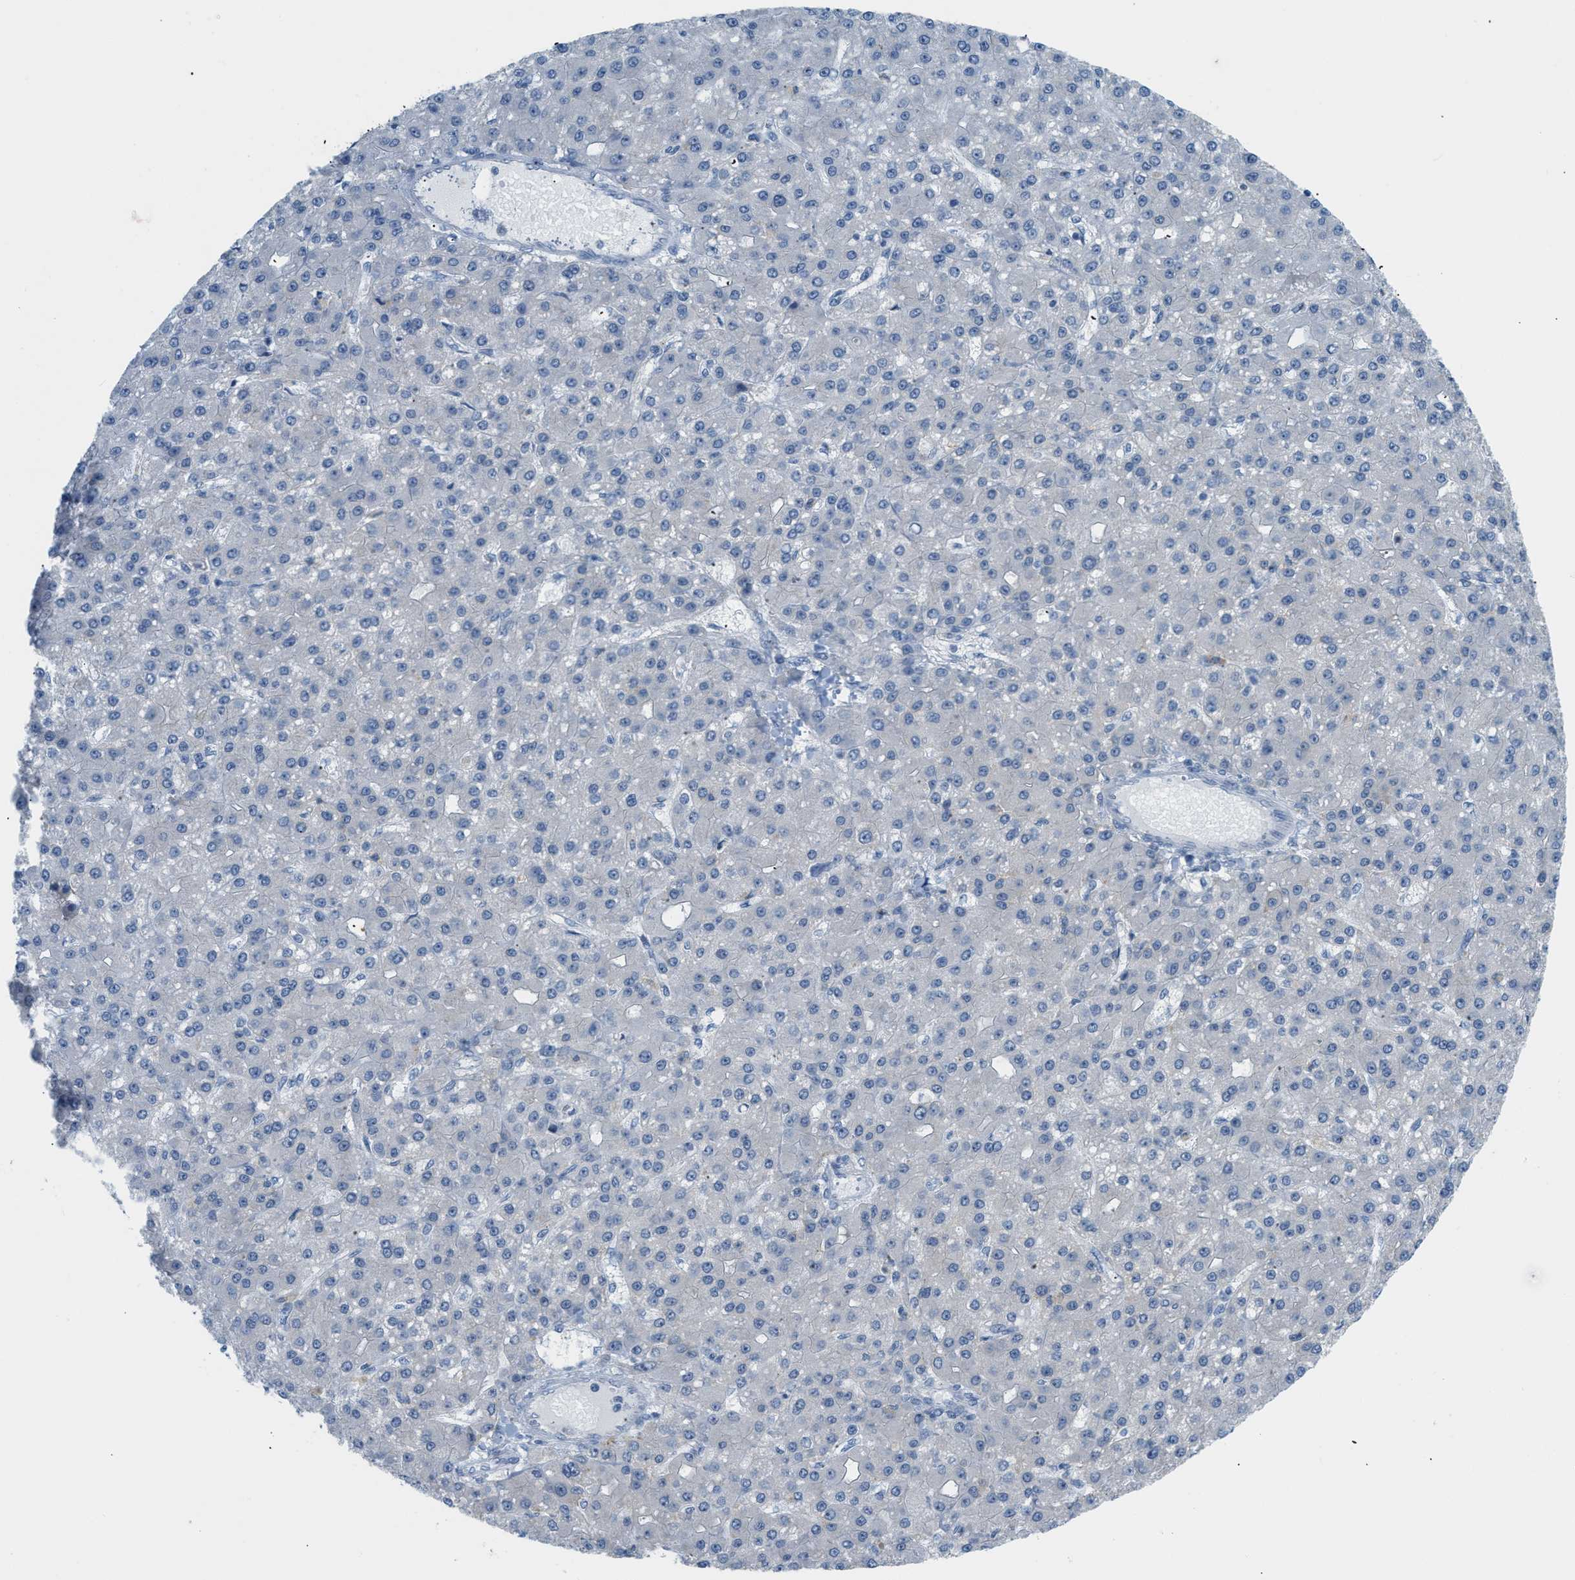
{"staining": {"intensity": "negative", "quantity": "none", "location": "none"}, "tissue": "liver cancer", "cell_type": "Tumor cells", "image_type": "cancer", "snomed": [{"axis": "morphology", "description": "Carcinoma, Hepatocellular, NOS"}, {"axis": "topography", "description": "Liver"}], "caption": "Micrograph shows no significant protein staining in tumor cells of liver cancer.", "gene": "ZNF408", "patient": {"sex": "male", "age": 67}}